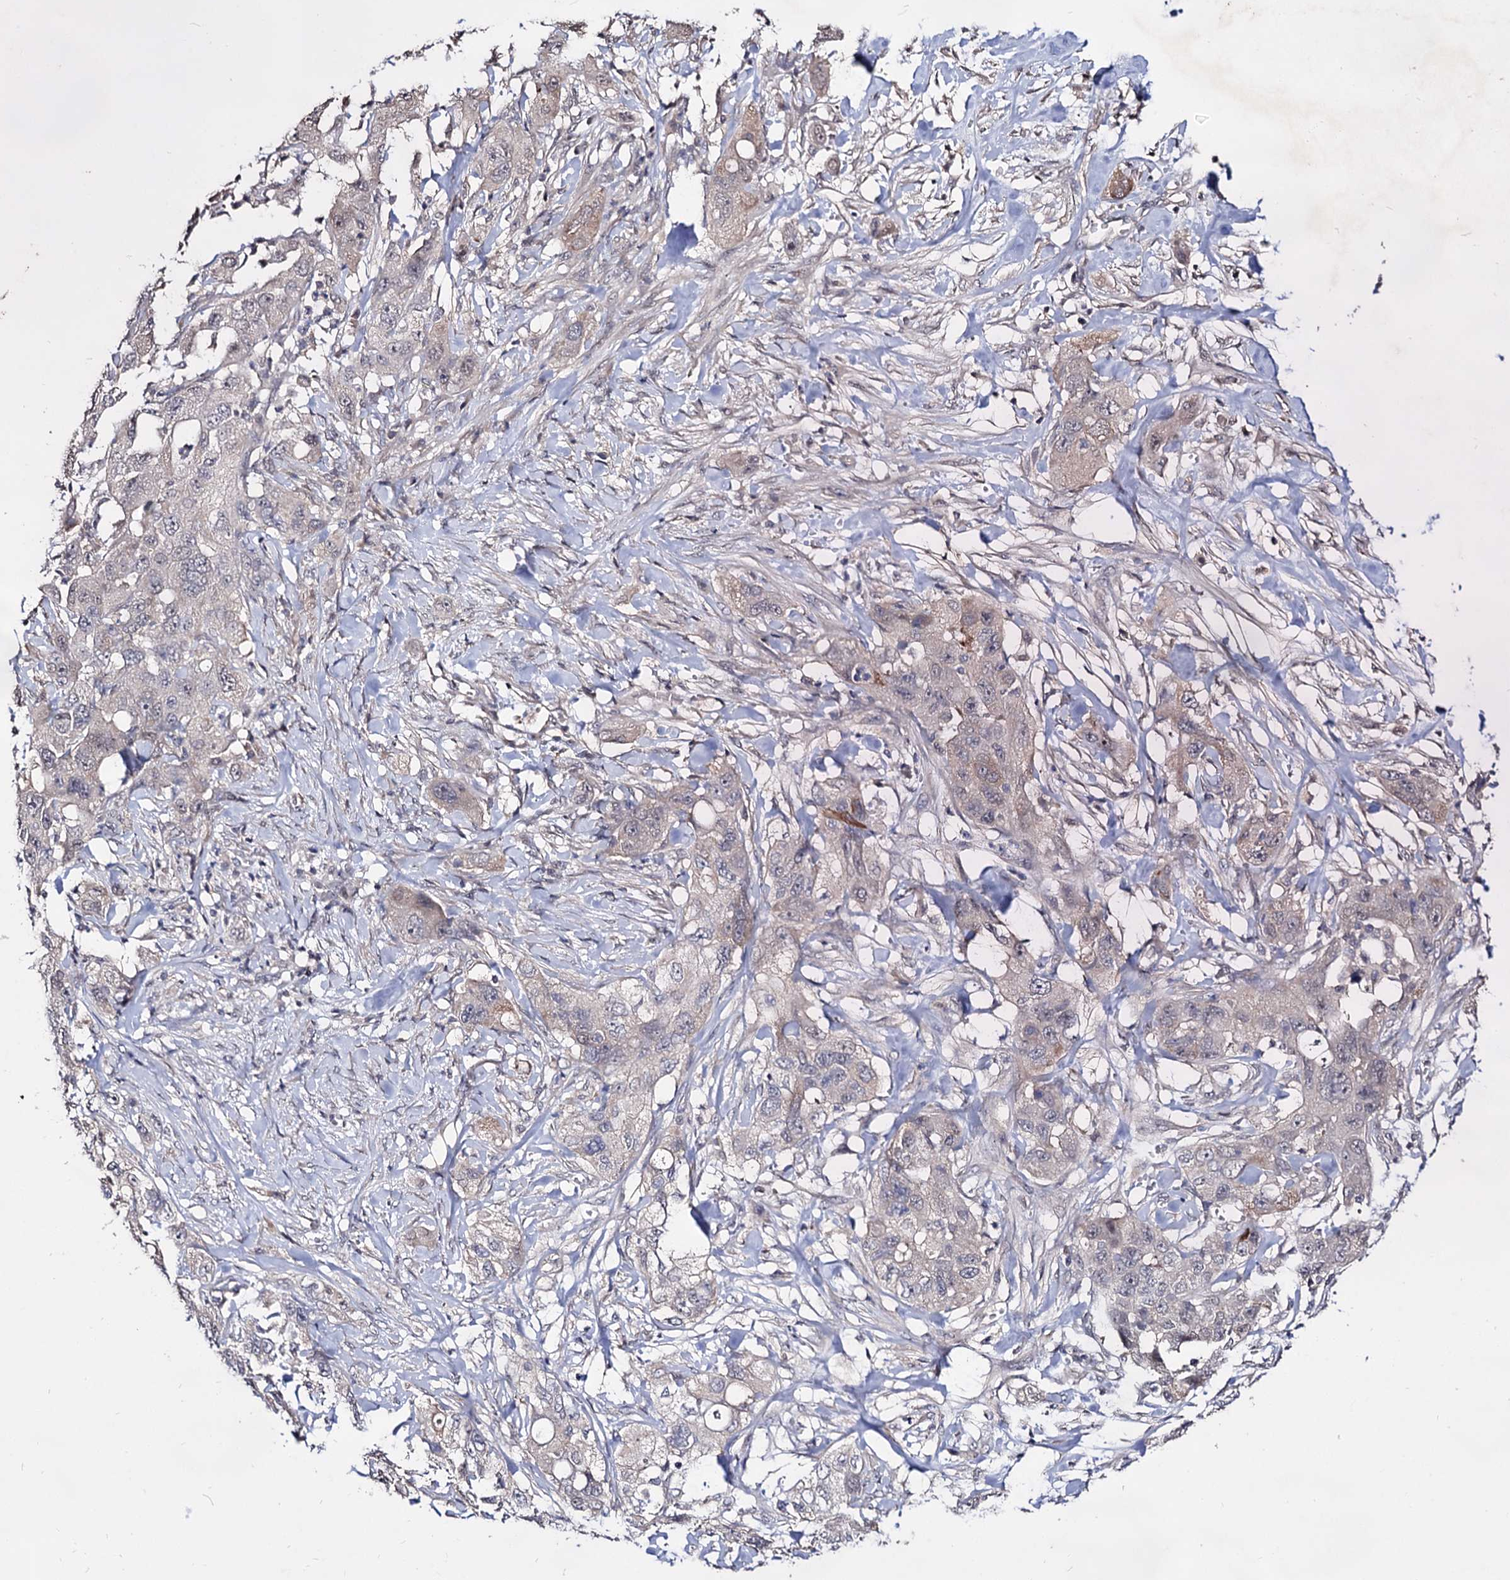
{"staining": {"intensity": "weak", "quantity": "<25%", "location": "cytoplasmic/membranous"}, "tissue": "pancreatic cancer", "cell_type": "Tumor cells", "image_type": "cancer", "snomed": [{"axis": "morphology", "description": "Adenocarcinoma, NOS"}, {"axis": "topography", "description": "Pancreas"}], "caption": "Tumor cells show no significant positivity in pancreatic cancer.", "gene": "ARFIP2", "patient": {"sex": "female", "age": 78}}